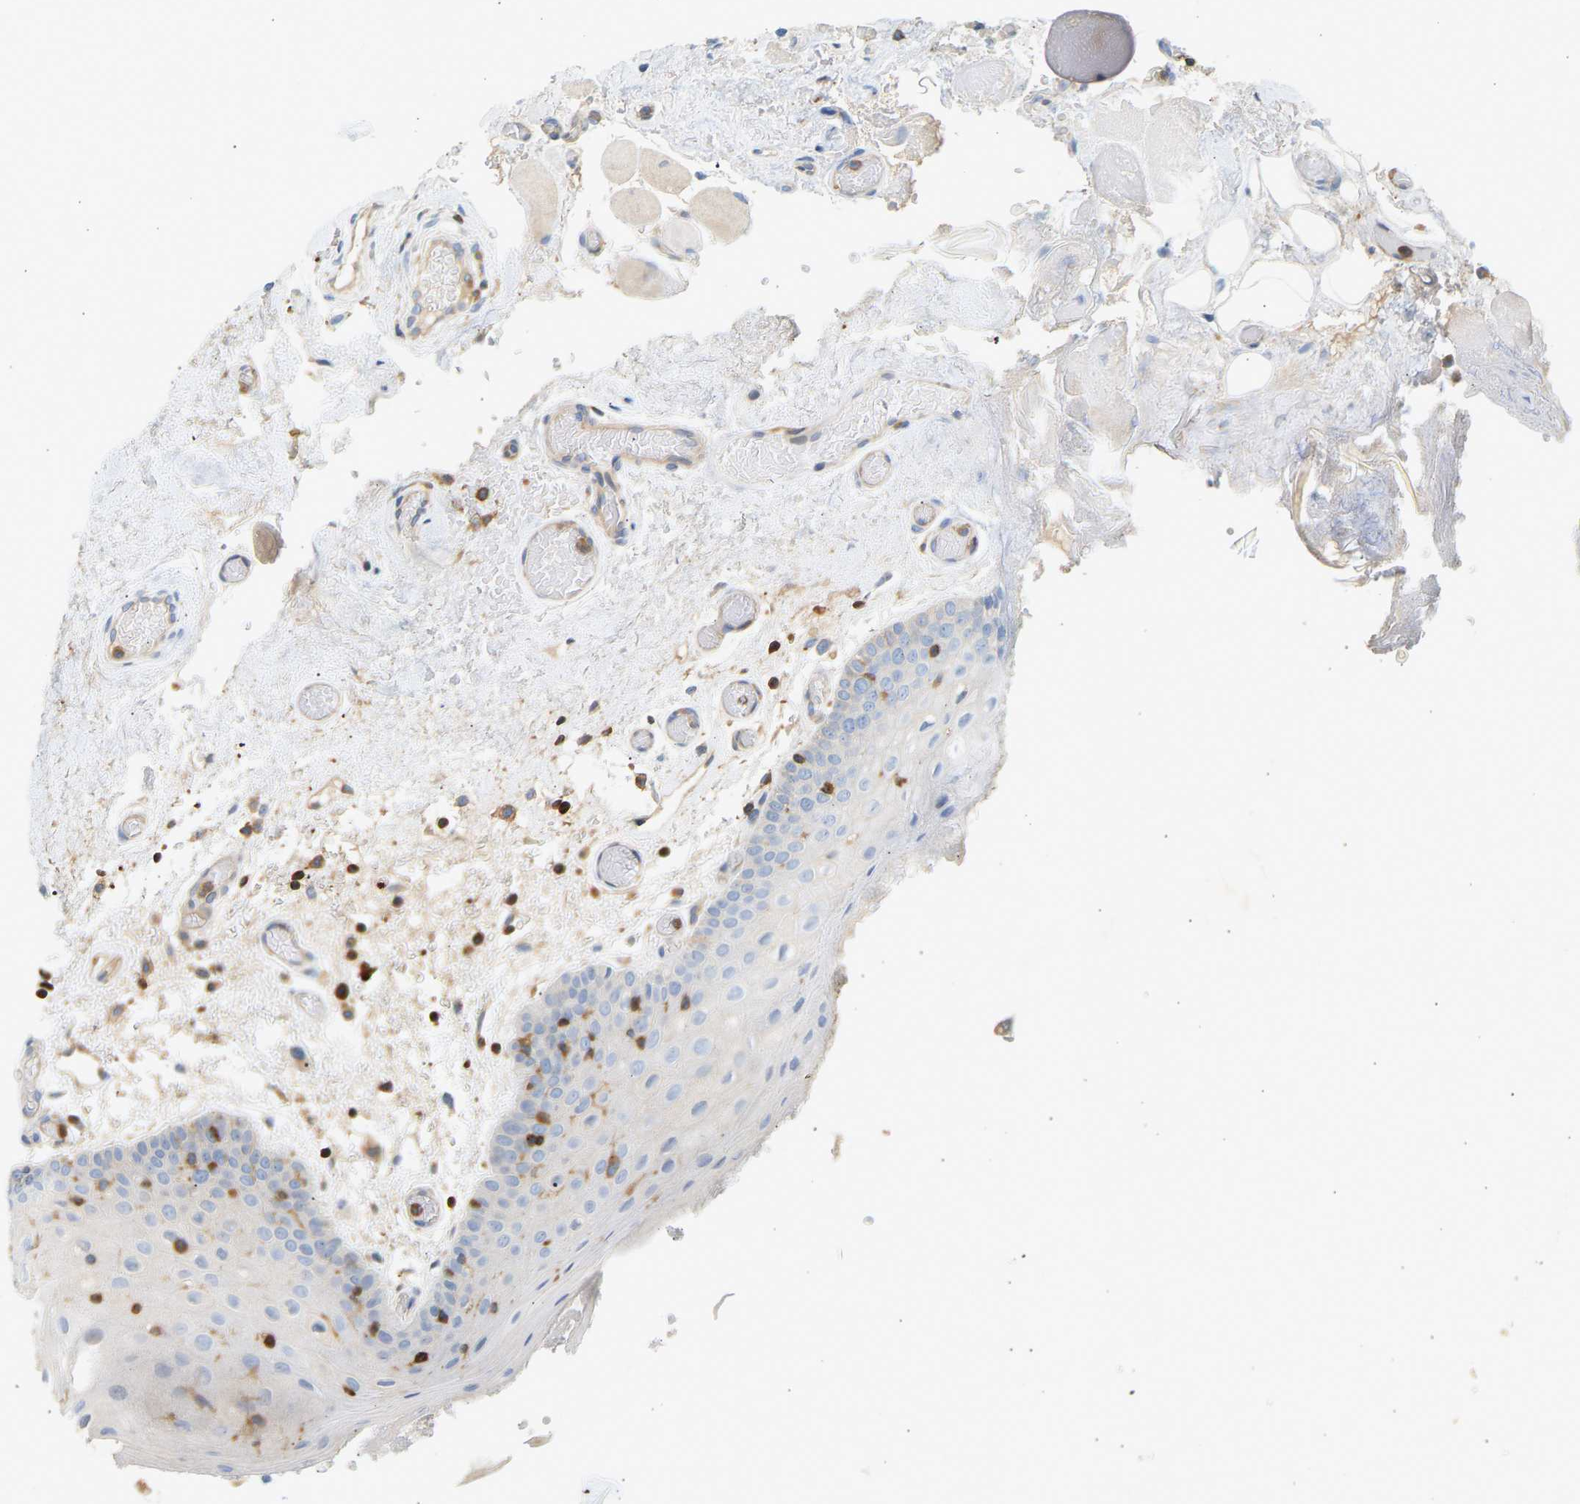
{"staining": {"intensity": "negative", "quantity": "none", "location": "none"}, "tissue": "oral mucosa", "cell_type": "Squamous epithelial cells", "image_type": "normal", "snomed": [{"axis": "morphology", "description": "Normal tissue, NOS"}, {"axis": "morphology", "description": "Squamous cell carcinoma, NOS"}, {"axis": "topography", "description": "Oral tissue"}, {"axis": "topography", "description": "Head-Neck"}], "caption": "IHC of benign human oral mucosa reveals no expression in squamous epithelial cells.", "gene": "FNBP1", "patient": {"sex": "male", "age": 71}}